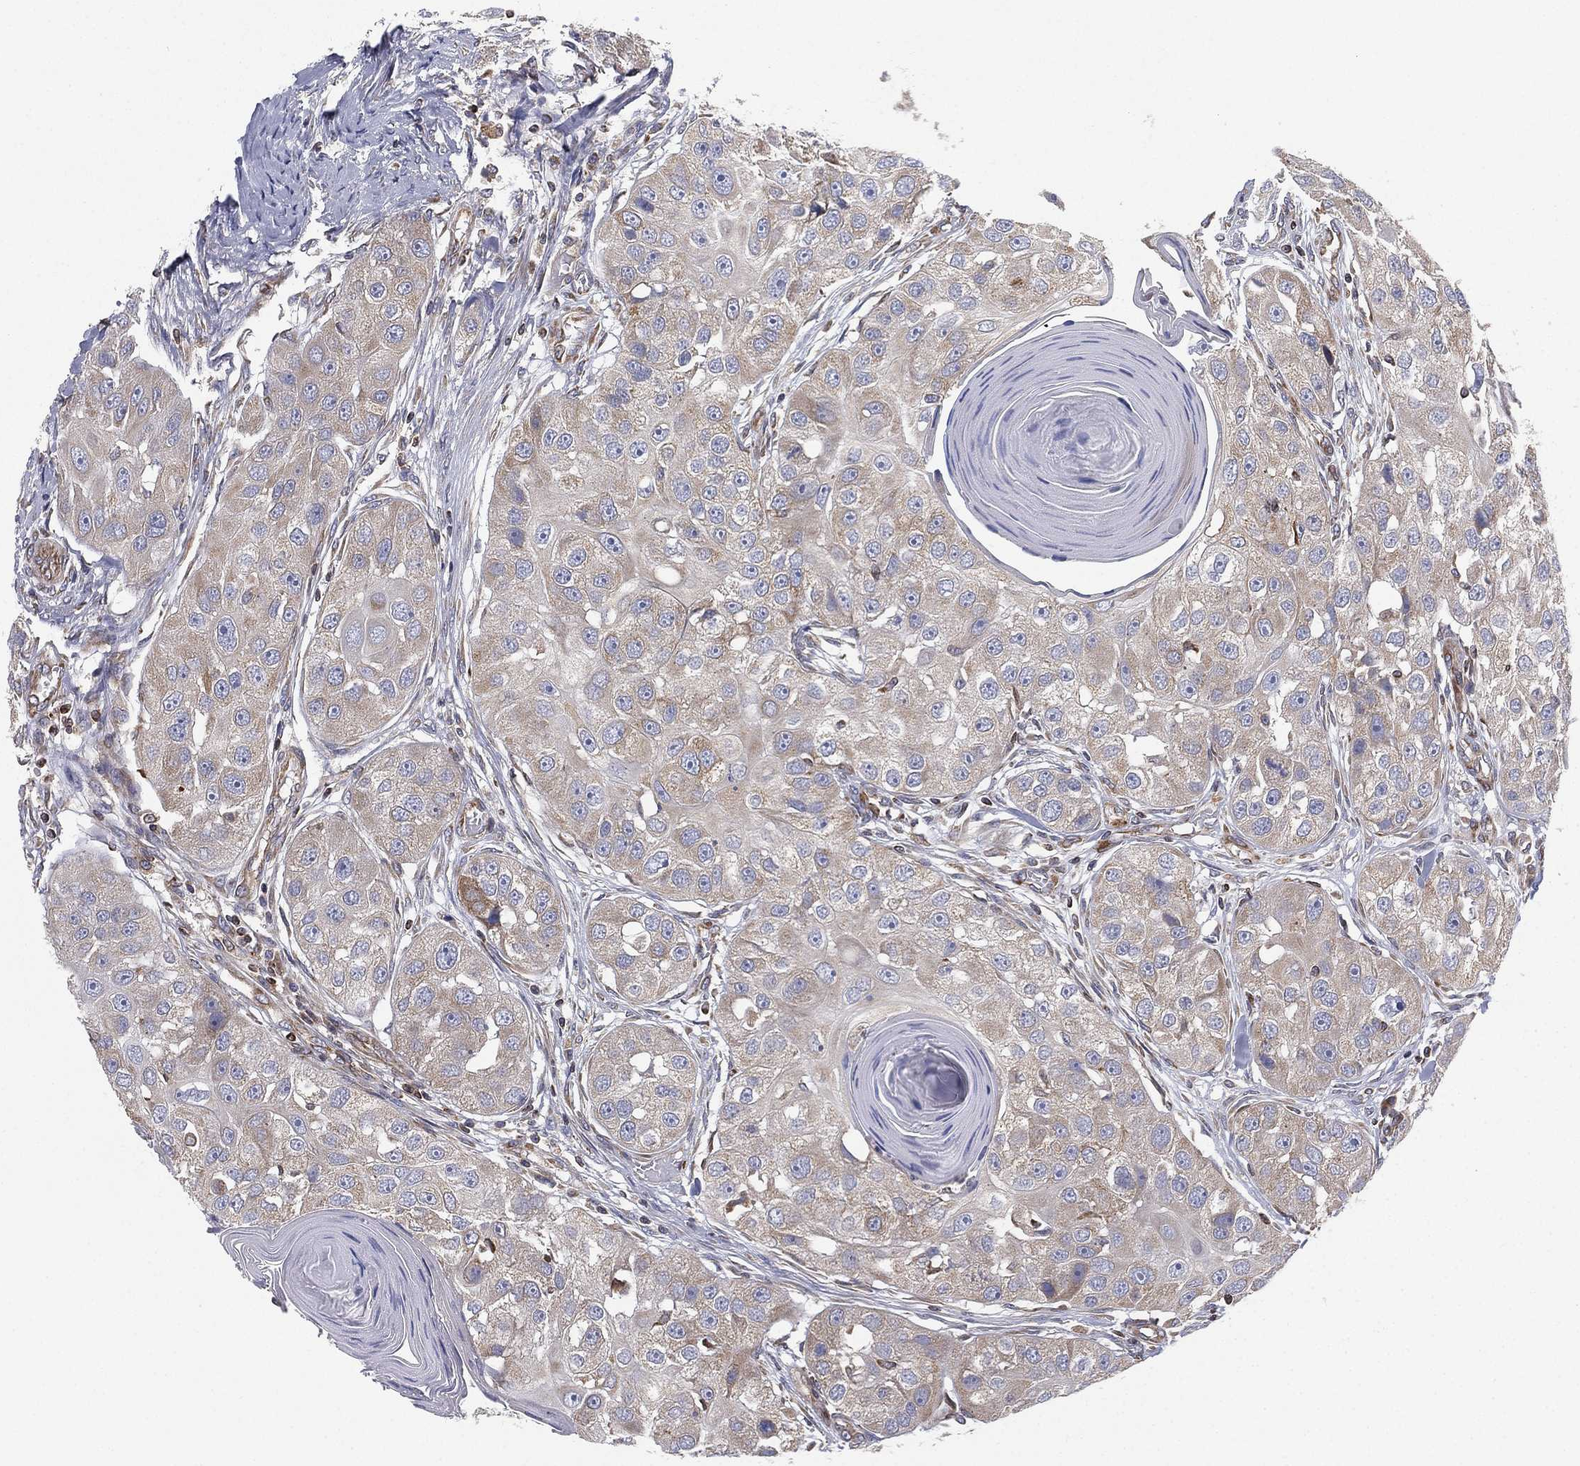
{"staining": {"intensity": "weak", "quantity": "<25%", "location": "cytoplasmic/membranous"}, "tissue": "head and neck cancer", "cell_type": "Tumor cells", "image_type": "cancer", "snomed": [{"axis": "morphology", "description": "Normal tissue, NOS"}, {"axis": "morphology", "description": "Squamous cell carcinoma, NOS"}, {"axis": "topography", "description": "Skeletal muscle"}, {"axis": "topography", "description": "Head-Neck"}], "caption": "The image displays no staining of tumor cells in head and neck cancer. (Immunohistochemistry, brightfield microscopy, high magnification).", "gene": "CYB5B", "patient": {"sex": "male", "age": 51}}